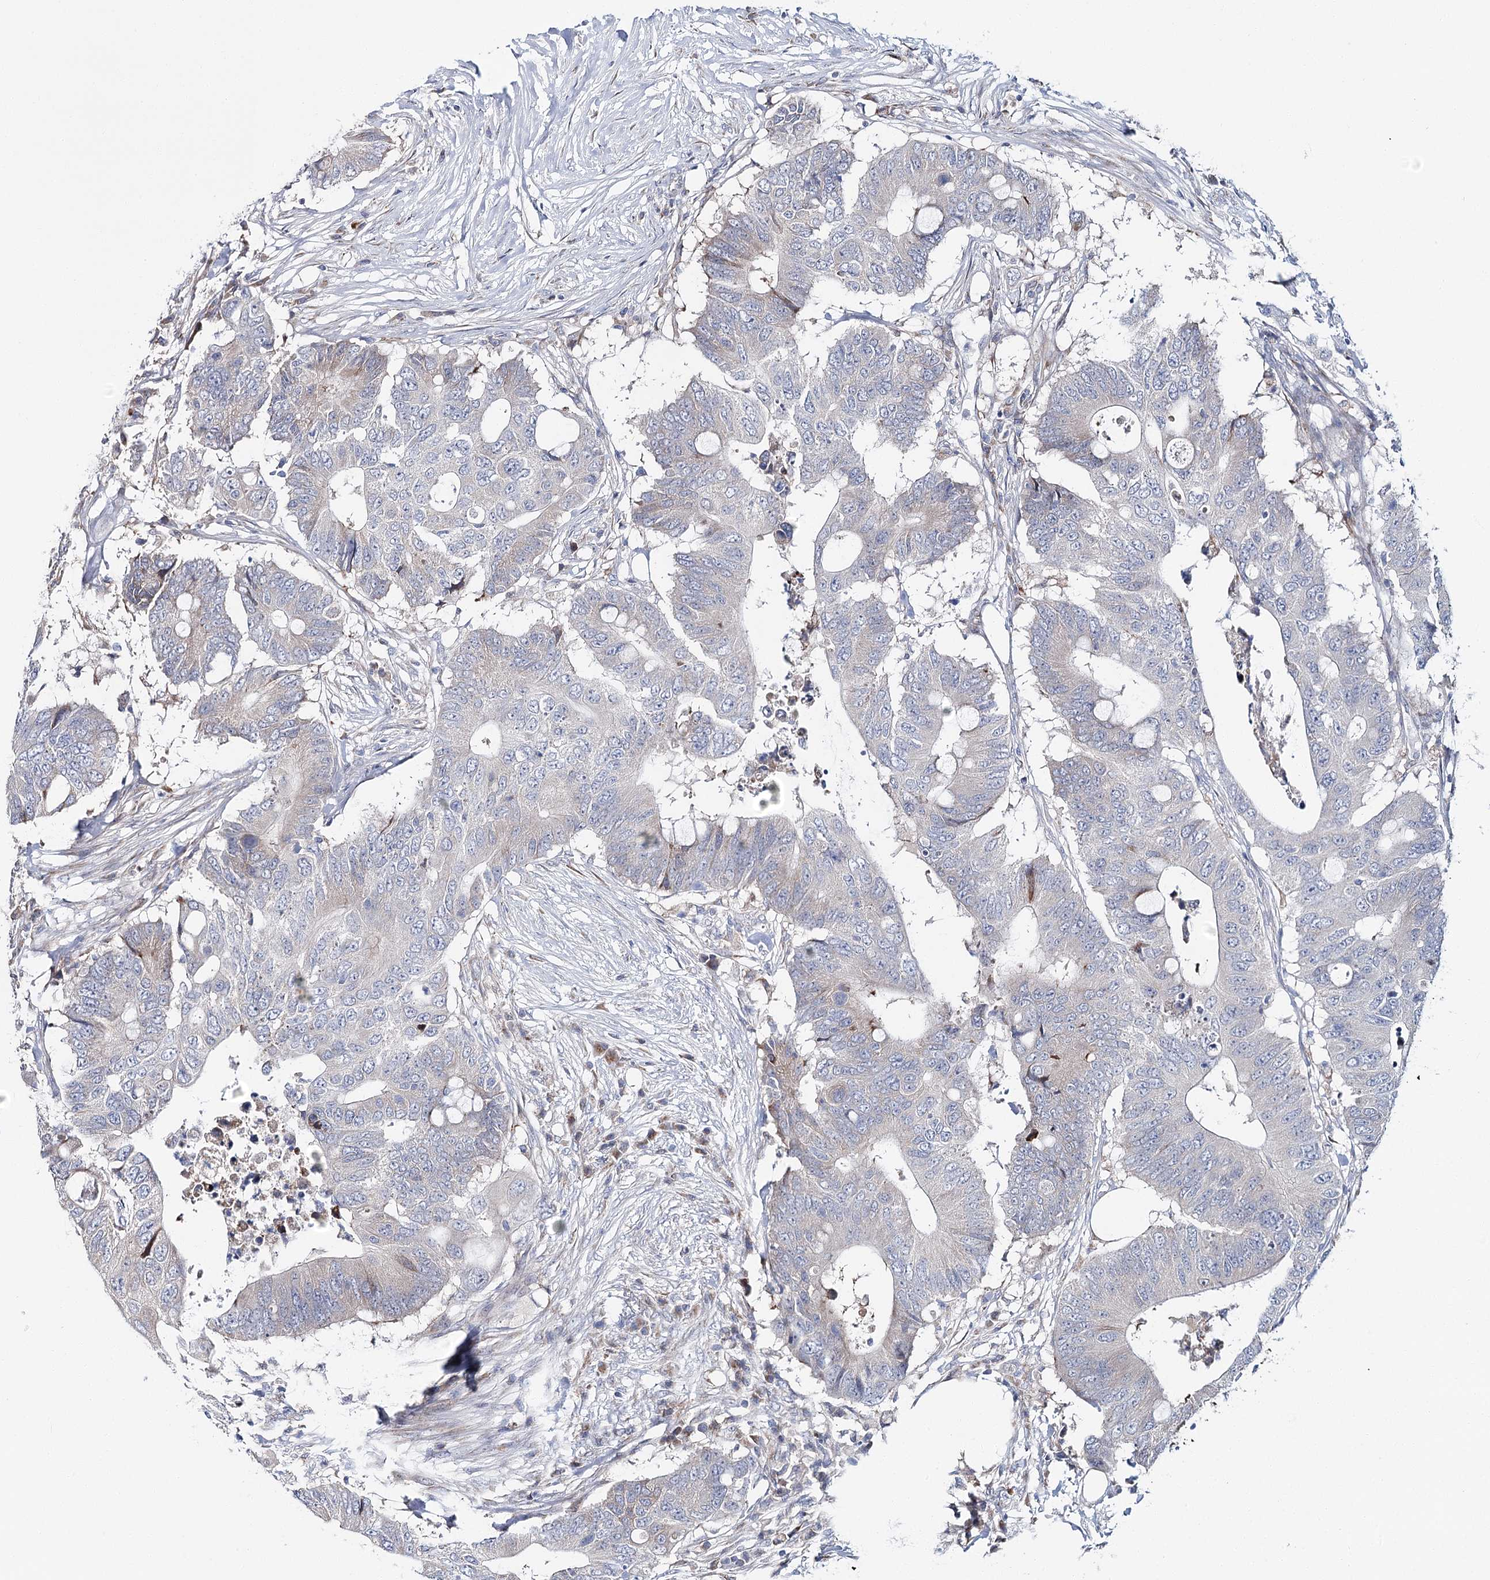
{"staining": {"intensity": "negative", "quantity": "none", "location": "none"}, "tissue": "colorectal cancer", "cell_type": "Tumor cells", "image_type": "cancer", "snomed": [{"axis": "morphology", "description": "Adenocarcinoma, NOS"}, {"axis": "topography", "description": "Colon"}], "caption": "Protein analysis of colorectal cancer (adenocarcinoma) displays no significant staining in tumor cells.", "gene": "CPLANE1", "patient": {"sex": "male", "age": 71}}